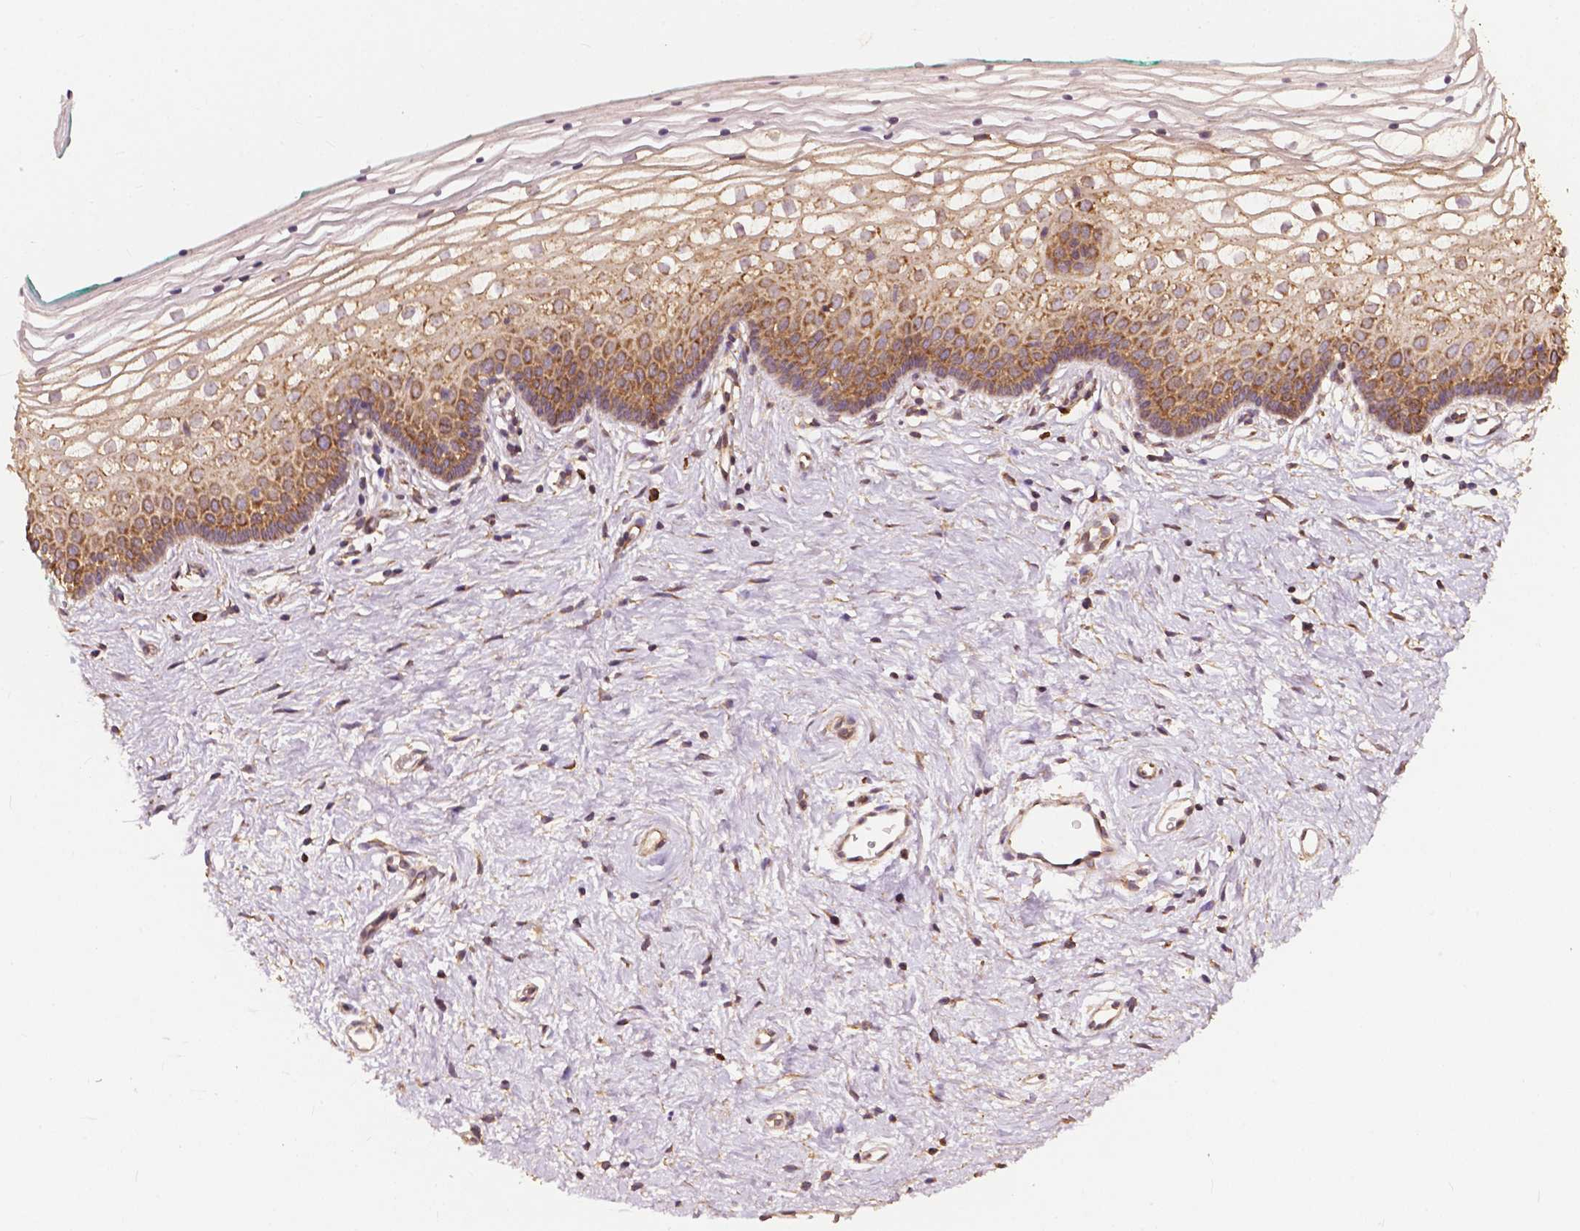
{"staining": {"intensity": "moderate", "quantity": "25%-75%", "location": "cytoplasmic/membranous"}, "tissue": "vagina", "cell_type": "Squamous epithelial cells", "image_type": "normal", "snomed": [{"axis": "morphology", "description": "Normal tissue, NOS"}, {"axis": "topography", "description": "Vagina"}], "caption": "Vagina was stained to show a protein in brown. There is medium levels of moderate cytoplasmic/membranous expression in approximately 25%-75% of squamous epithelial cells. The staining was performed using DAB, with brown indicating positive protein expression. Nuclei are stained blue with hematoxylin.", "gene": "G3BP1", "patient": {"sex": "female", "age": 36}}